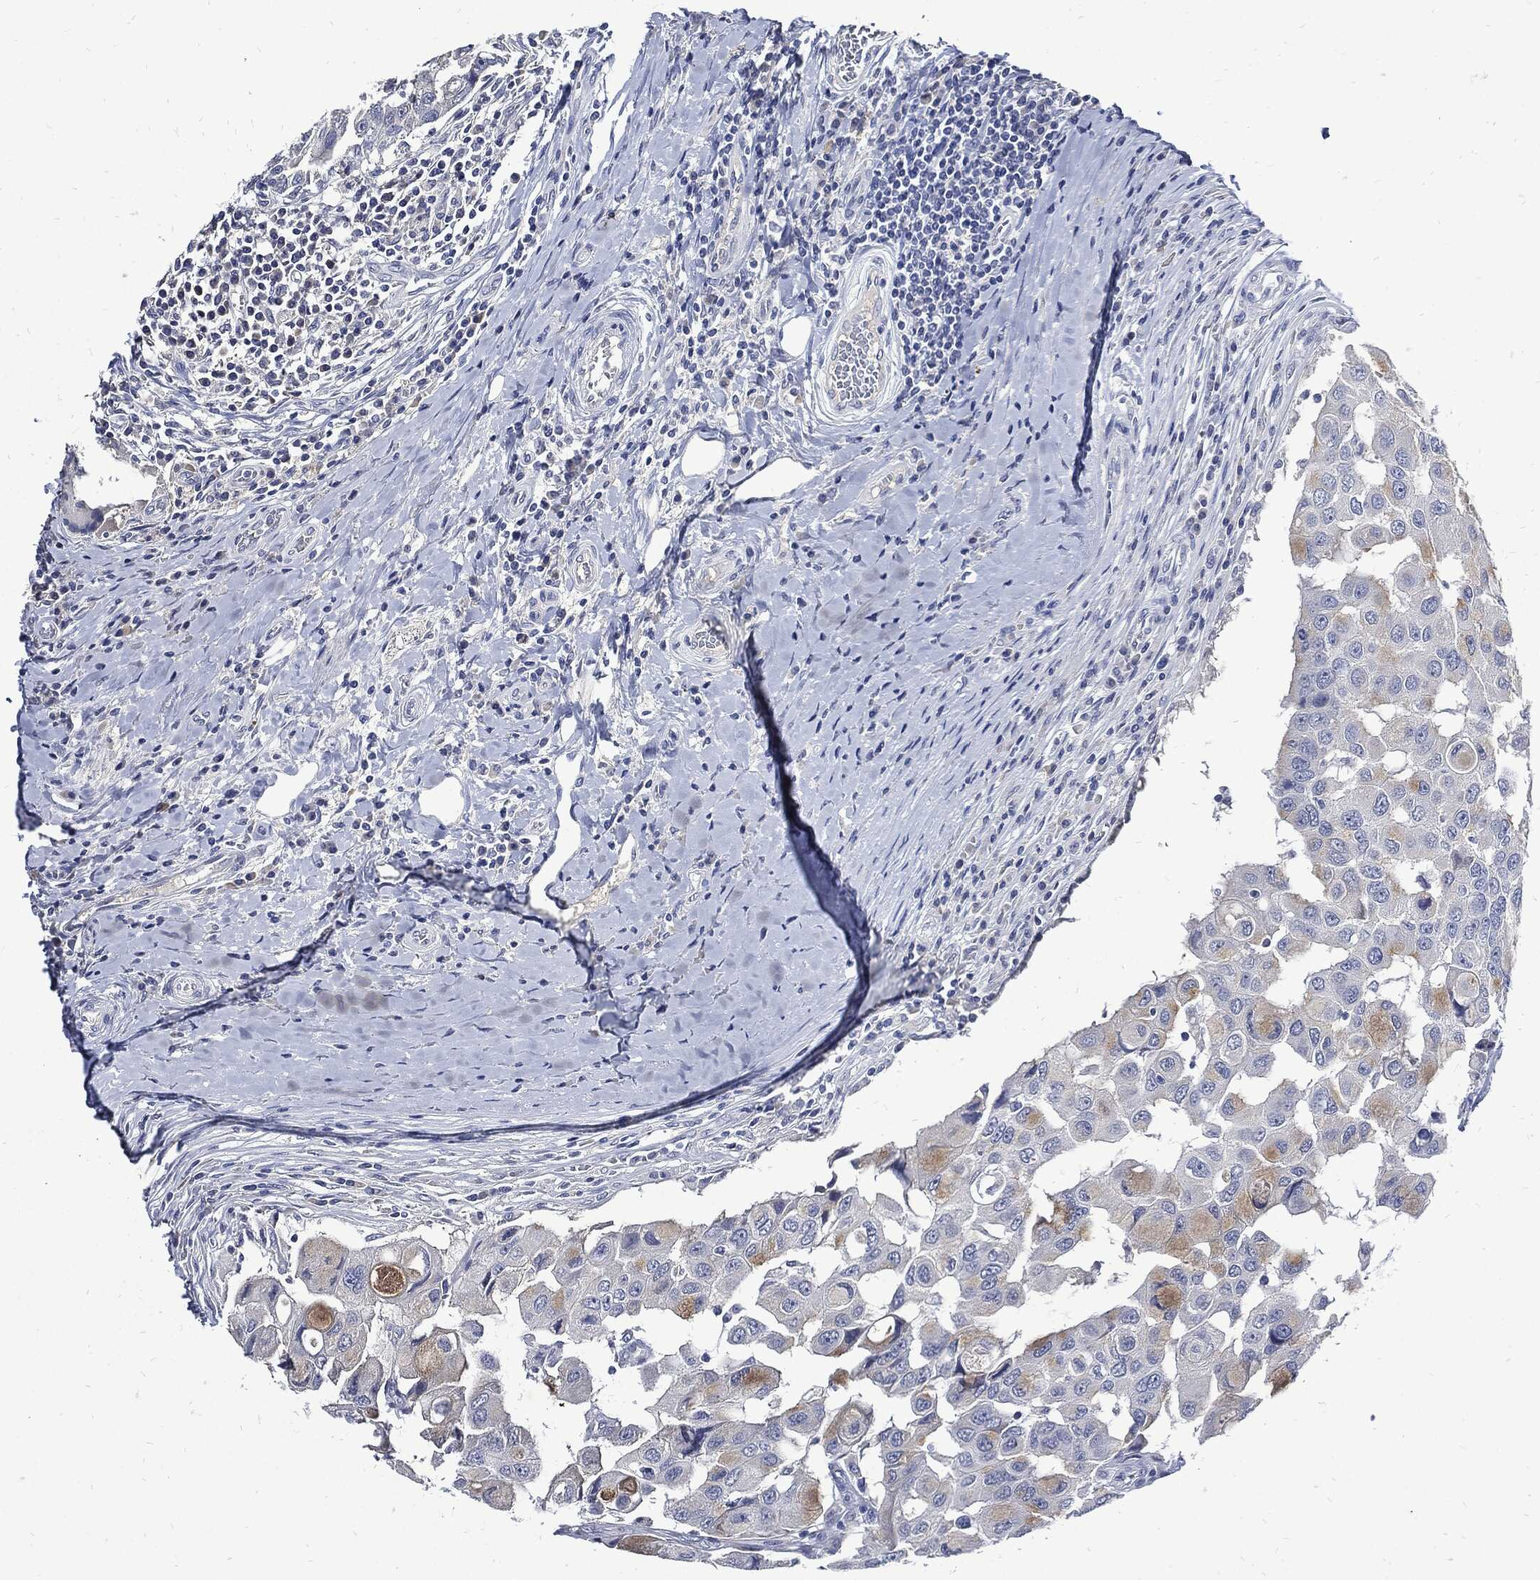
{"staining": {"intensity": "weak", "quantity": "<25%", "location": "cytoplasmic/membranous"}, "tissue": "breast cancer", "cell_type": "Tumor cells", "image_type": "cancer", "snomed": [{"axis": "morphology", "description": "Duct carcinoma"}, {"axis": "topography", "description": "Breast"}], "caption": "This is an immunohistochemistry (IHC) micrograph of breast cancer (infiltrating ductal carcinoma). There is no staining in tumor cells.", "gene": "CPE", "patient": {"sex": "female", "age": 27}}